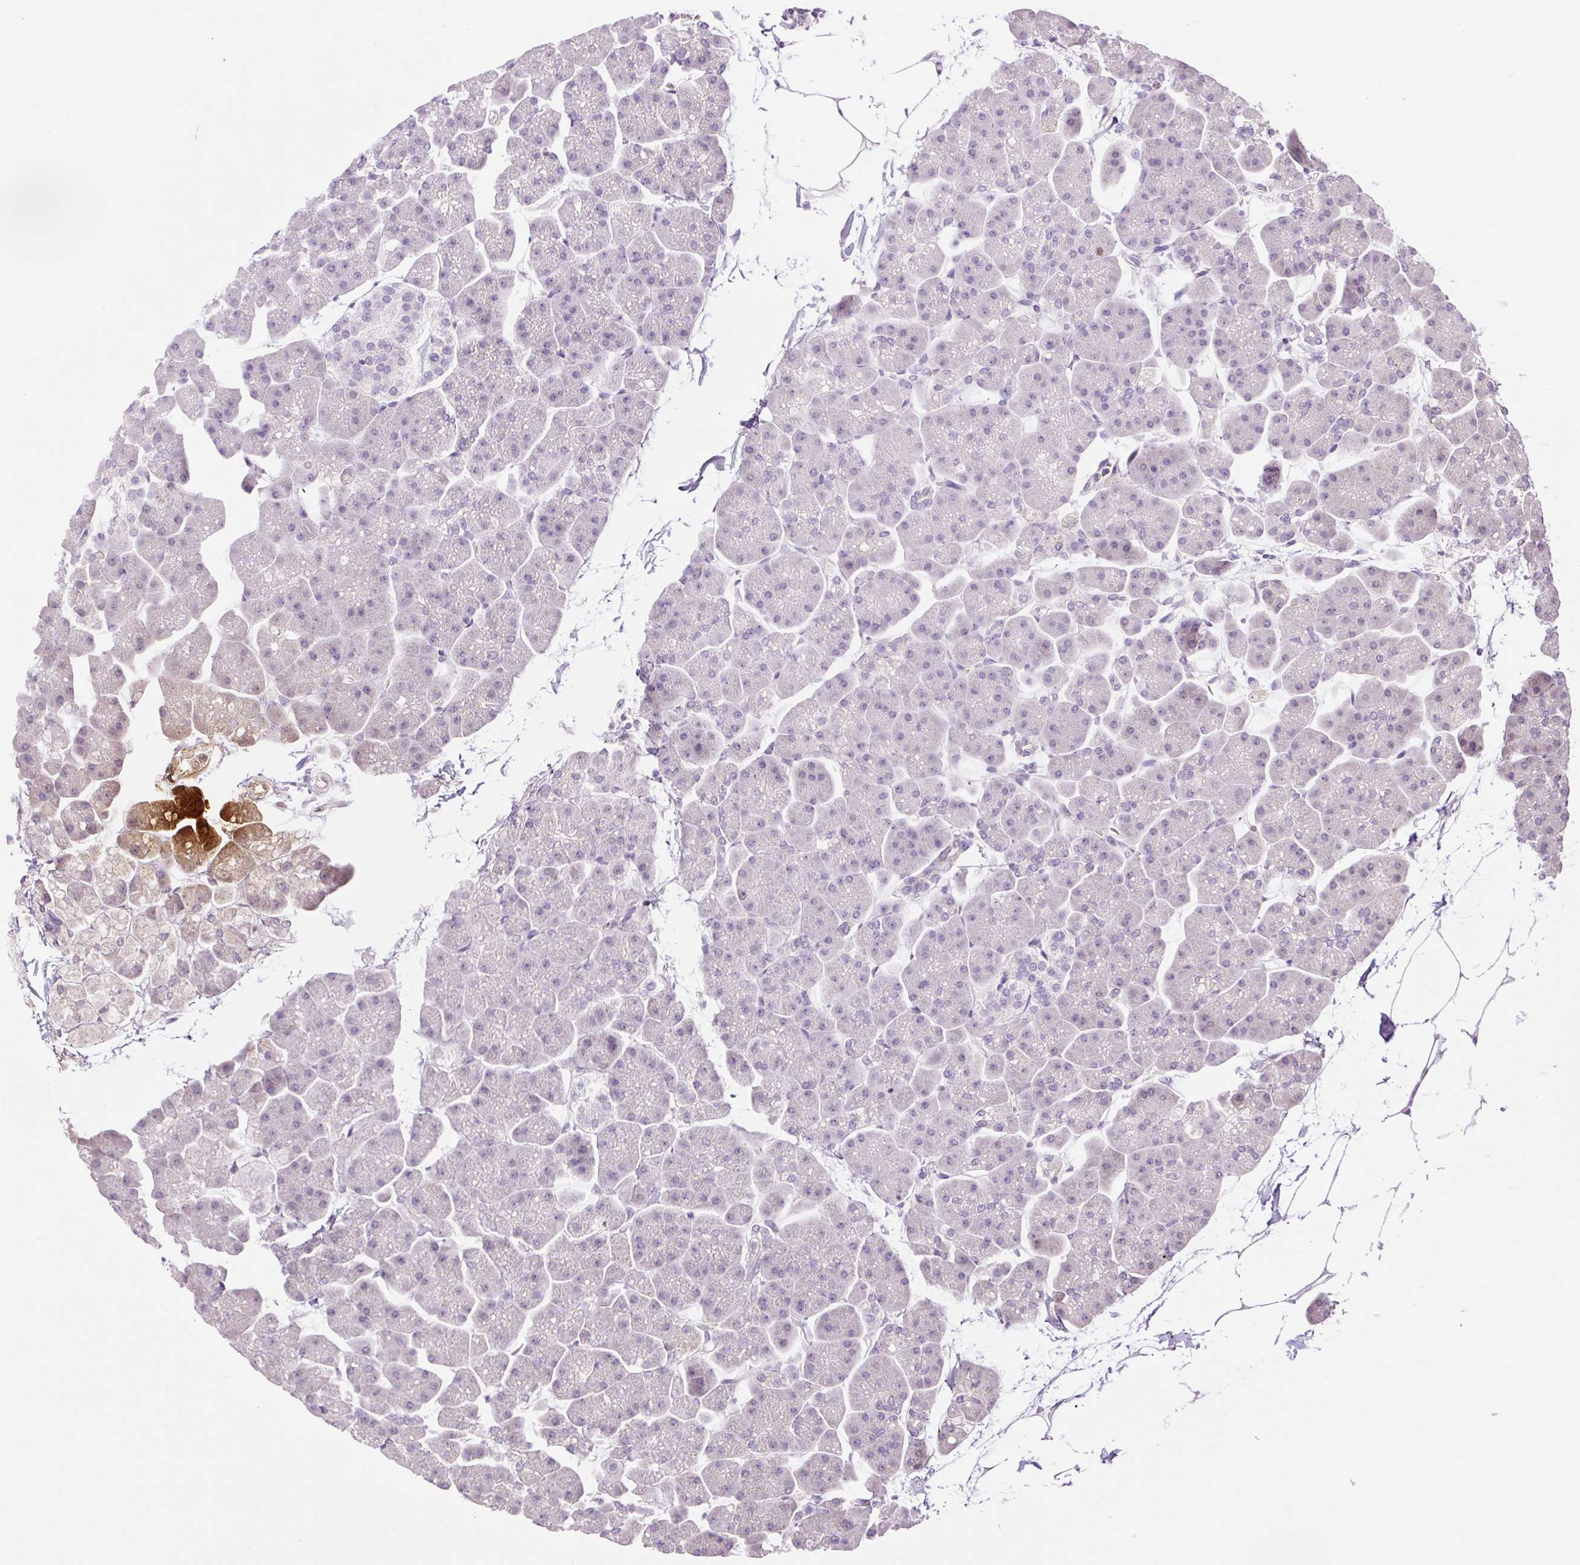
{"staining": {"intensity": "negative", "quantity": "none", "location": "none"}, "tissue": "pancreas", "cell_type": "Exocrine glandular cells", "image_type": "normal", "snomed": [{"axis": "morphology", "description": "Normal tissue, NOS"}, {"axis": "topography", "description": "Pancreas"}], "caption": "Histopathology image shows no protein expression in exocrine glandular cells of unremarkable pancreas. The staining was performed using DAB (3,3'-diaminobenzidine) to visualize the protein expression in brown, while the nuclei were stained in blue with hematoxylin (Magnification: 20x).", "gene": "RACGAP1", "patient": {"sex": "male", "age": 35}}